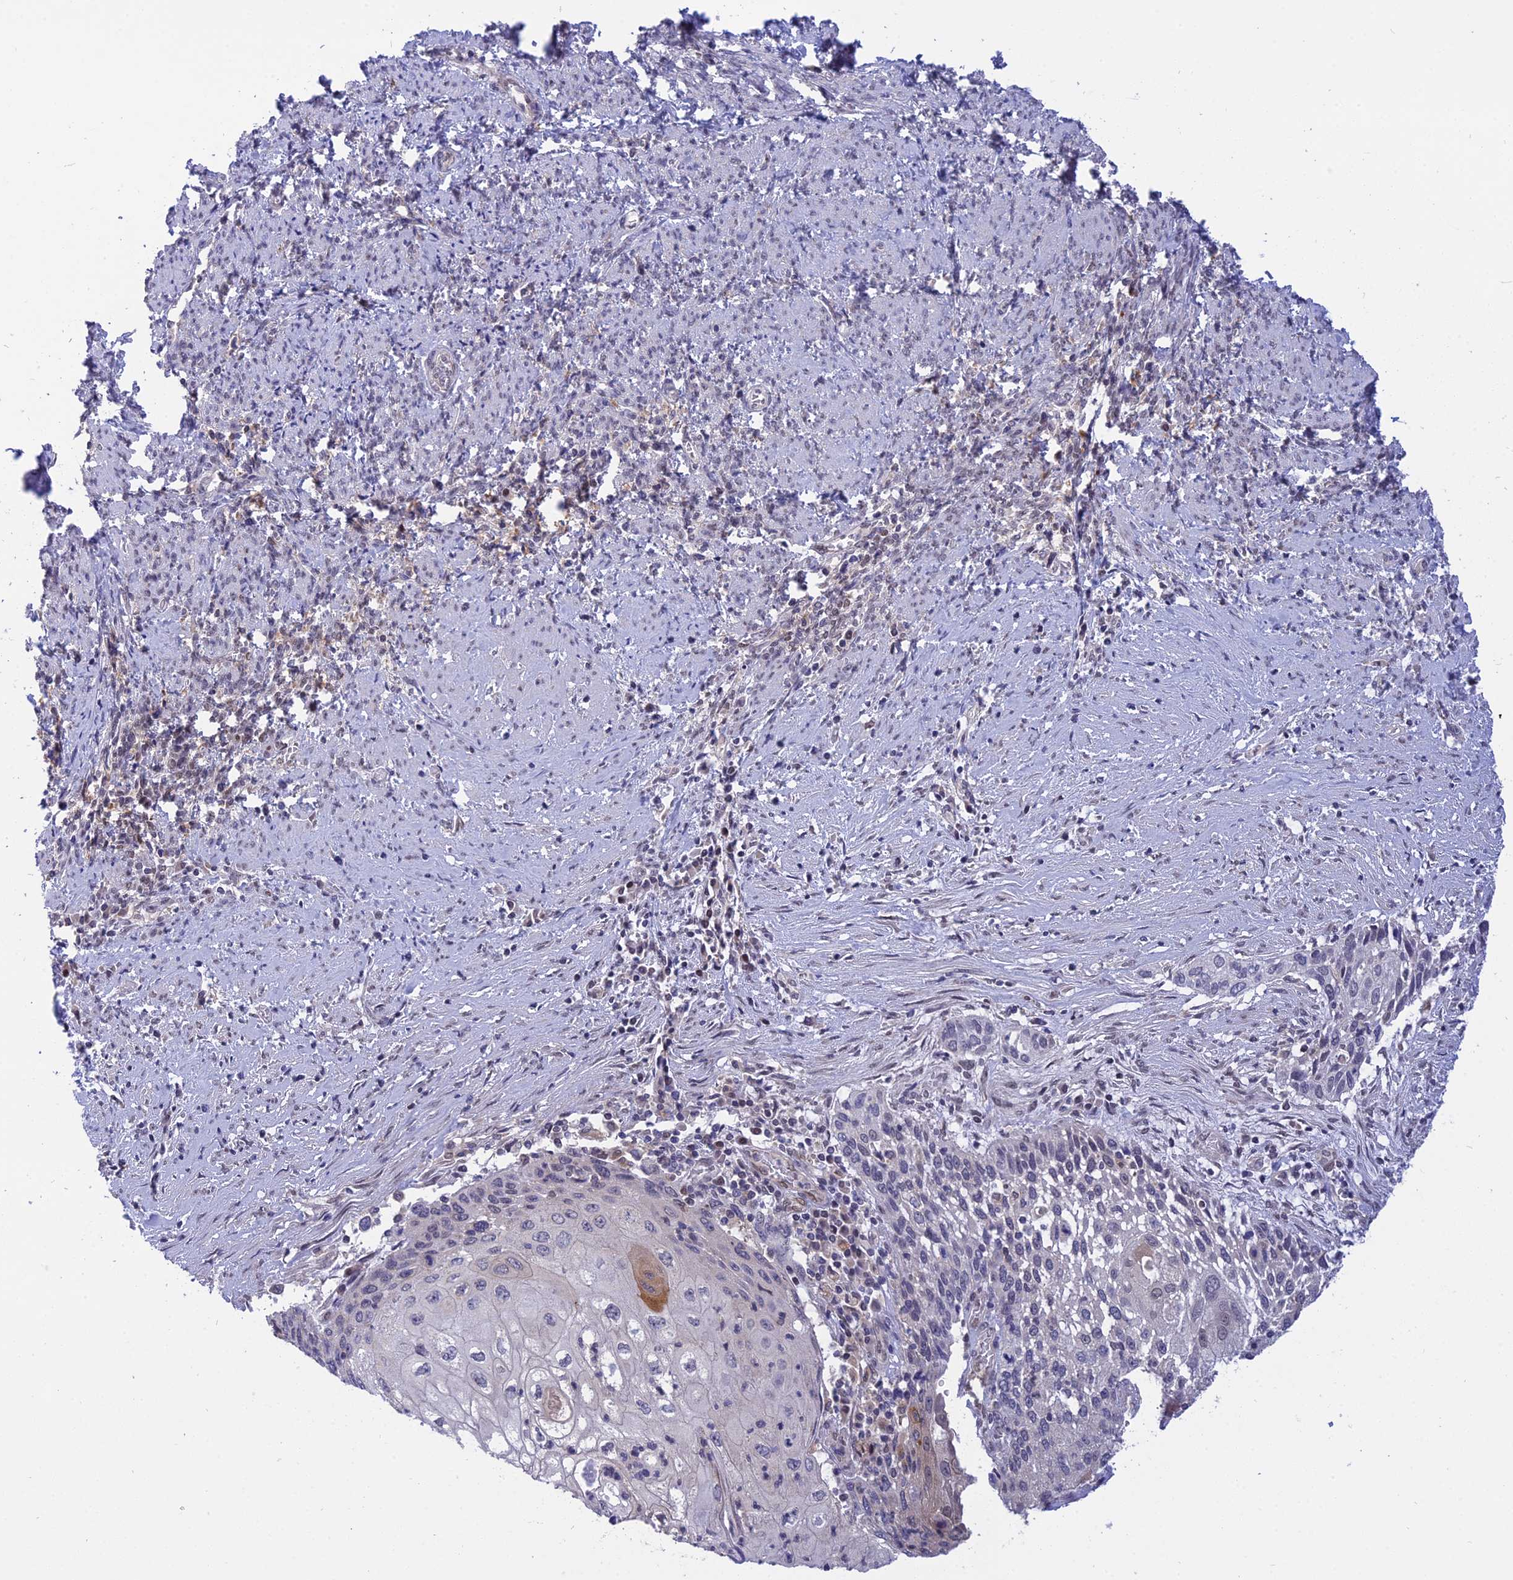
{"staining": {"intensity": "negative", "quantity": "none", "location": "none"}, "tissue": "cervical cancer", "cell_type": "Tumor cells", "image_type": "cancer", "snomed": [{"axis": "morphology", "description": "Squamous cell carcinoma, NOS"}, {"axis": "topography", "description": "Cervix"}], "caption": "The image shows no significant positivity in tumor cells of cervical cancer (squamous cell carcinoma).", "gene": "KCTD14", "patient": {"sex": "female", "age": 67}}